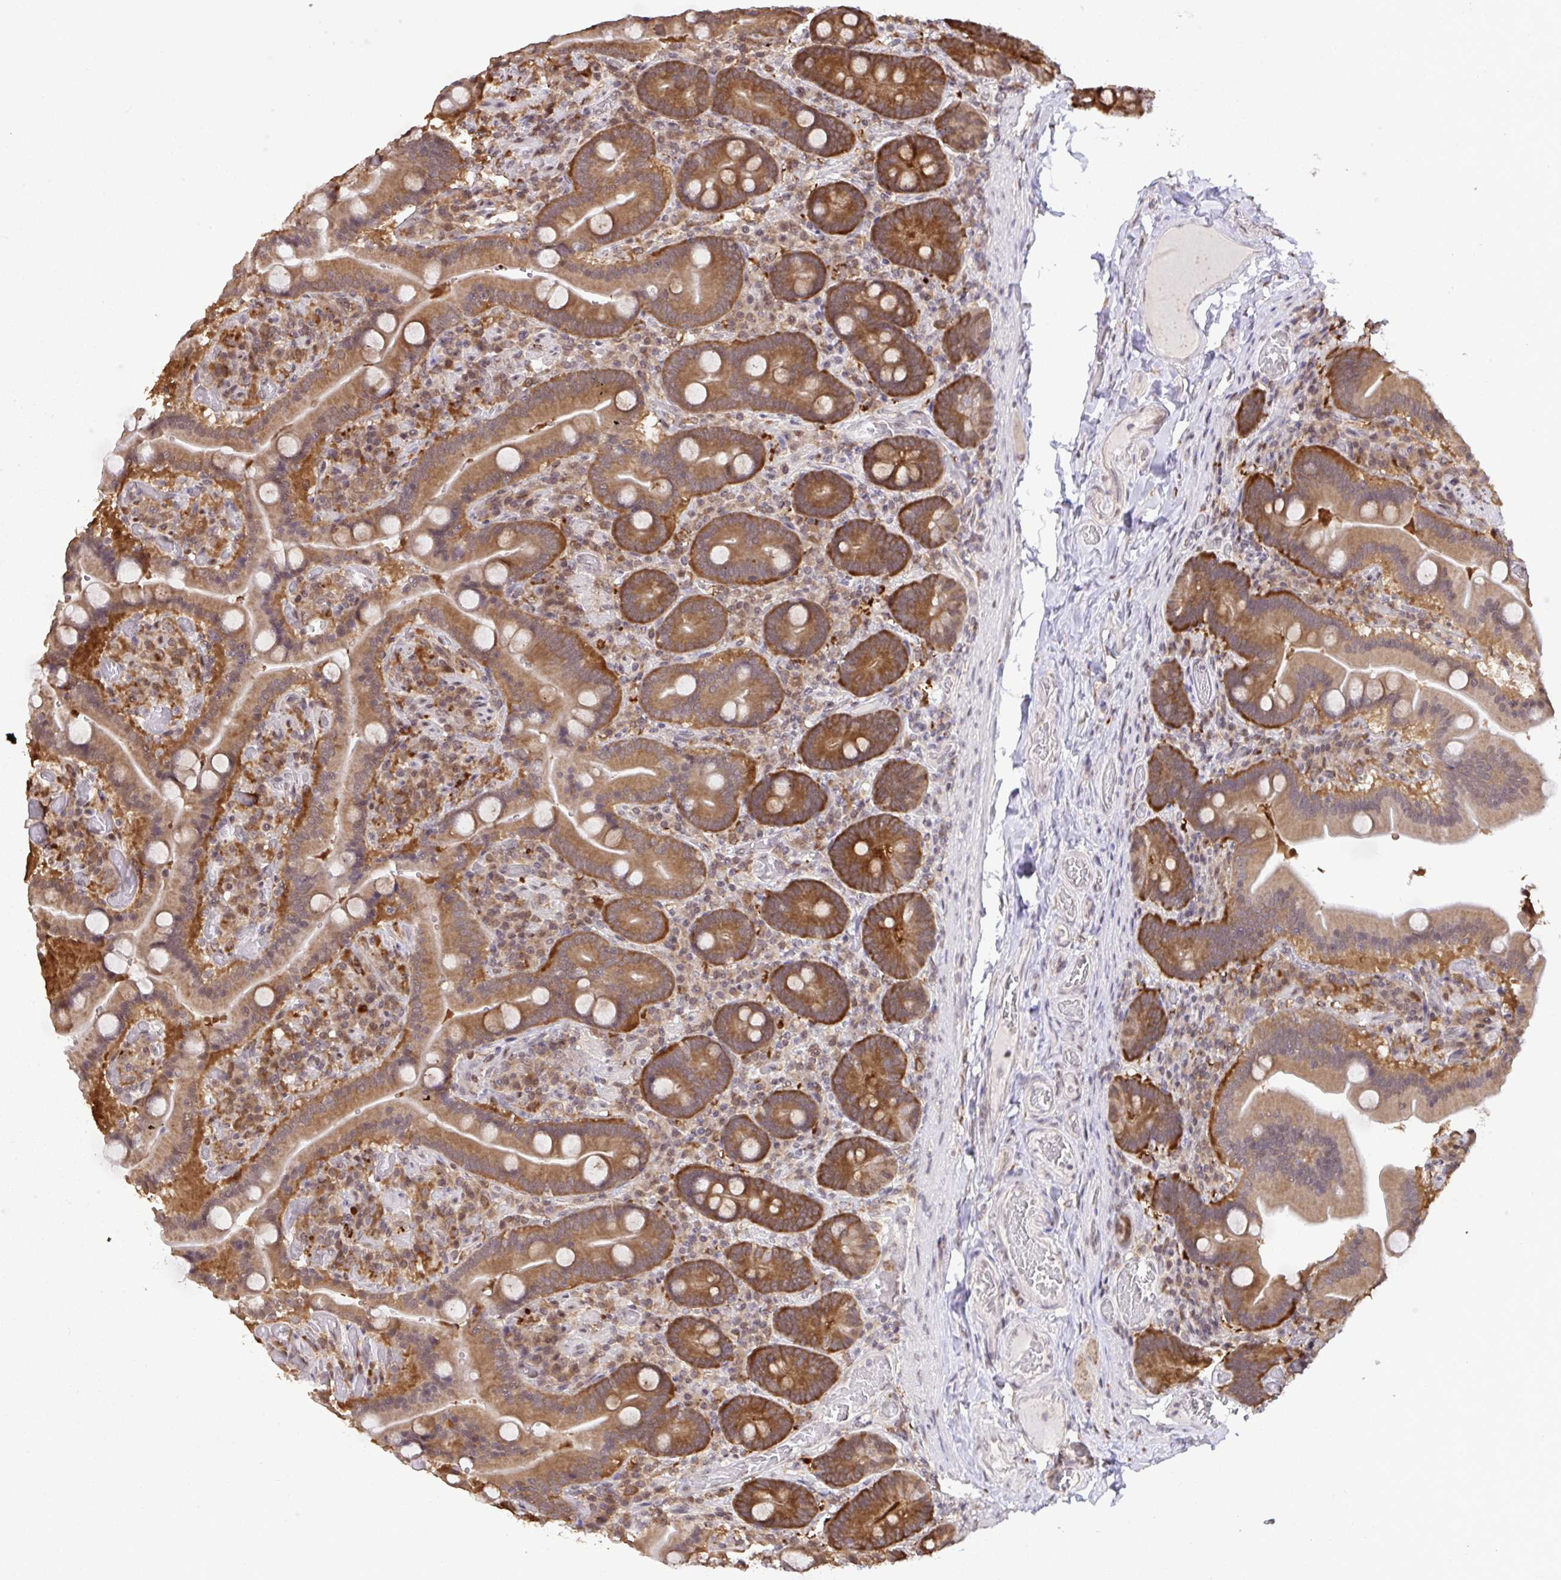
{"staining": {"intensity": "moderate", "quantity": ">75%", "location": "cytoplasmic/membranous"}, "tissue": "duodenum", "cell_type": "Glandular cells", "image_type": "normal", "snomed": [{"axis": "morphology", "description": "Normal tissue, NOS"}, {"axis": "topography", "description": "Duodenum"}], "caption": "Immunohistochemical staining of unremarkable duodenum exhibits medium levels of moderate cytoplasmic/membranous expression in about >75% of glandular cells.", "gene": "C12orf57", "patient": {"sex": "female", "age": 62}}